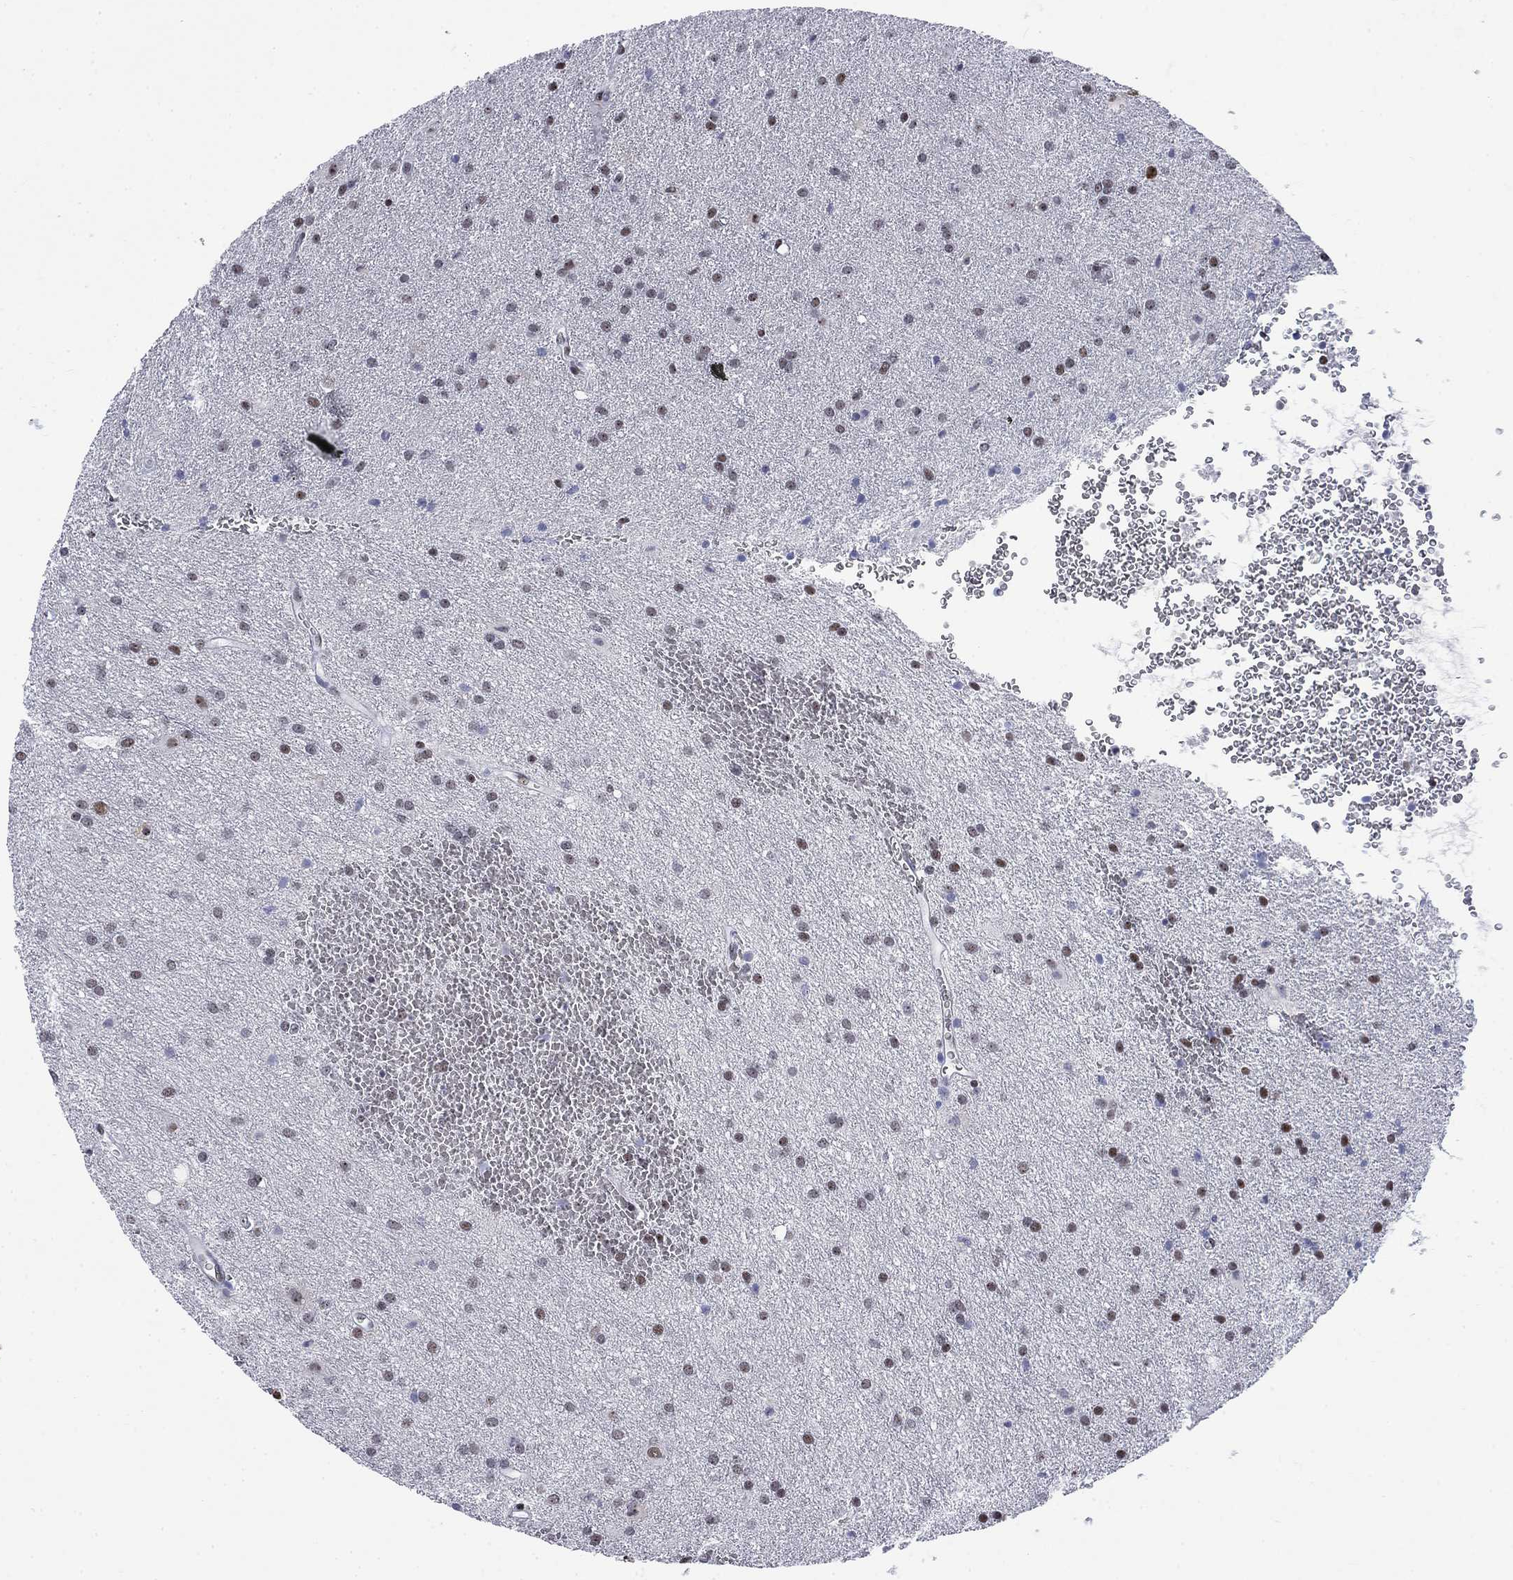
{"staining": {"intensity": "moderate", "quantity": "<25%", "location": "nuclear"}, "tissue": "glioma", "cell_type": "Tumor cells", "image_type": "cancer", "snomed": [{"axis": "morphology", "description": "Glioma, malignant, Low grade"}, {"axis": "topography", "description": "Brain"}], "caption": "Immunohistochemistry staining of glioma, which exhibits low levels of moderate nuclear expression in about <25% of tumor cells indicating moderate nuclear protein expression. The staining was performed using DAB (brown) for protein detection and nuclei were counterstained in hematoxylin (blue).", "gene": "CSRNP3", "patient": {"sex": "male", "age": 58}}